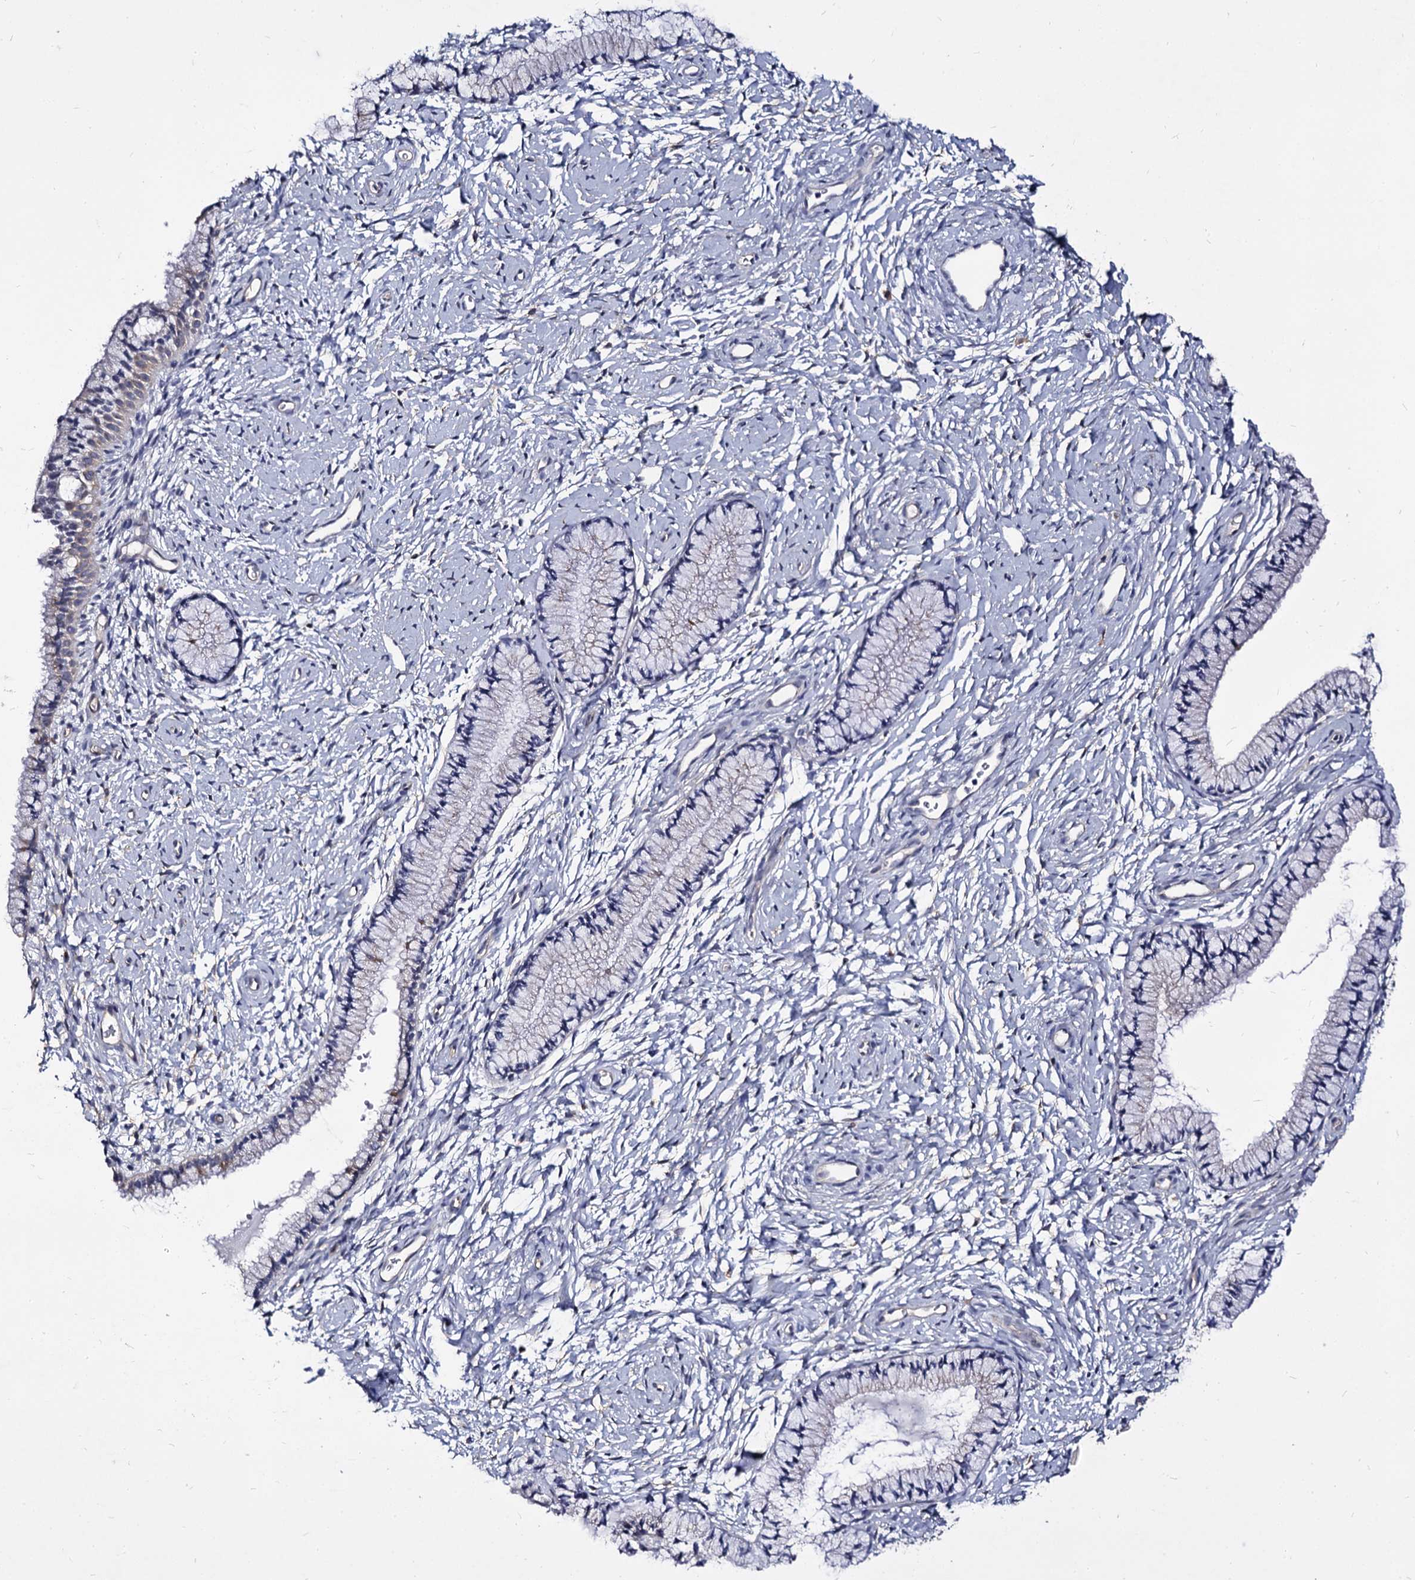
{"staining": {"intensity": "negative", "quantity": "none", "location": "none"}, "tissue": "cervix", "cell_type": "Glandular cells", "image_type": "normal", "snomed": [{"axis": "morphology", "description": "Normal tissue, NOS"}, {"axis": "topography", "description": "Cervix"}], "caption": "High power microscopy photomicrograph of an immunohistochemistry micrograph of normal cervix, revealing no significant expression in glandular cells. The staining is performed using DAB (3,3'-diaminobenzidine) brown chromogen with nuclei counter-stained in using hematoxylin.", "gene": "CBFB", "patient": {"sex": "female", "age": 33}}